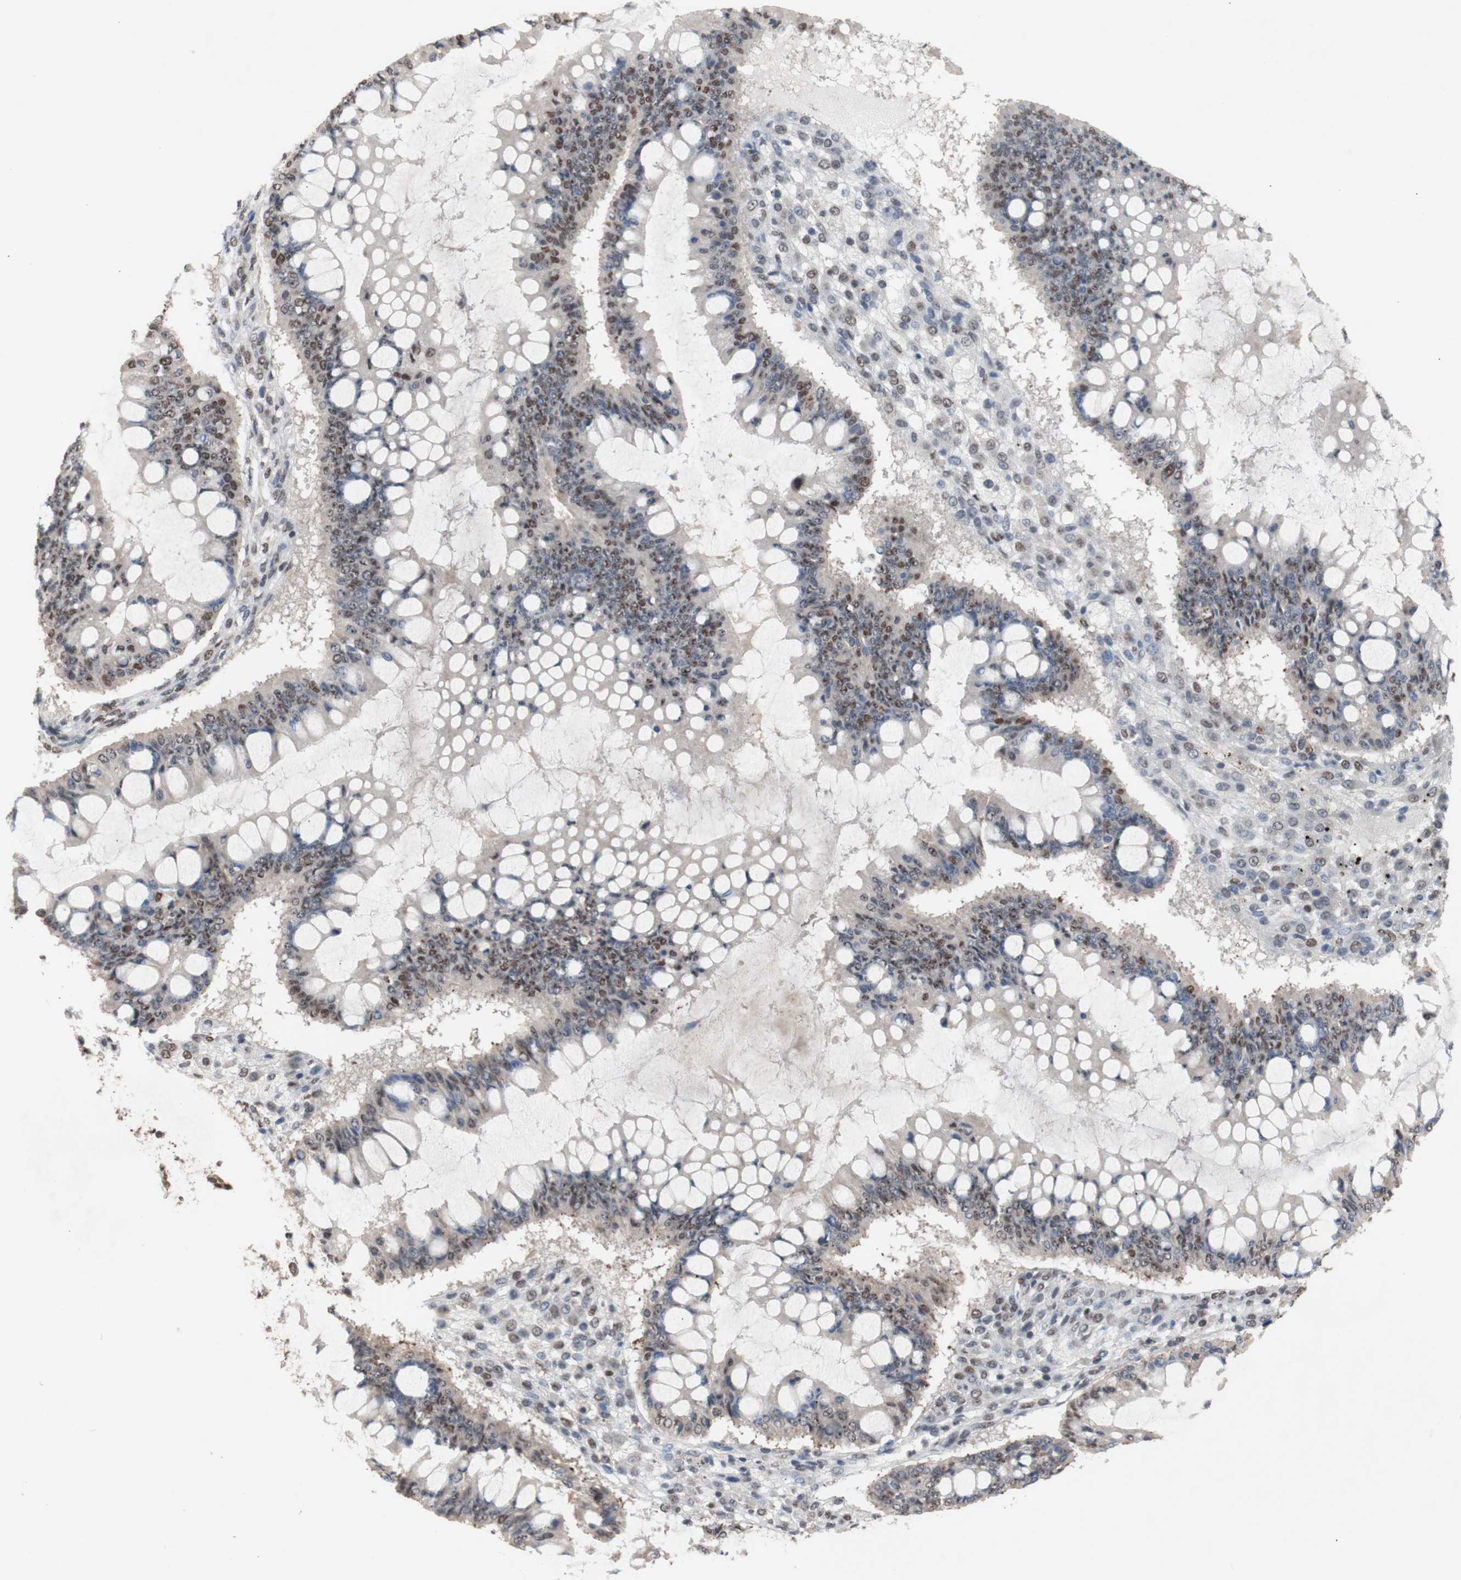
{"staining": {"intensity": "weak", "quantity": "25%-75%", "location": "nuclear"}, "tissue": "ovarian cancer", "cell_type": "Tumor cells", "image_type": "cancer", "snomed": [{"axis": "morphology", "description": "Cystadenocarcinoma, mucinous, NOS"}, {"axis": "topography", "description": "Ovary"}], "caption": "Protein staining of mucinous cystadenocarcinoma (ovarian) tissue exhibits weak nuclear staining in approximately 25%-75% of tumor cells.", "gene": "SFPQ", "patient": {"sex": "female", "age": 73}}